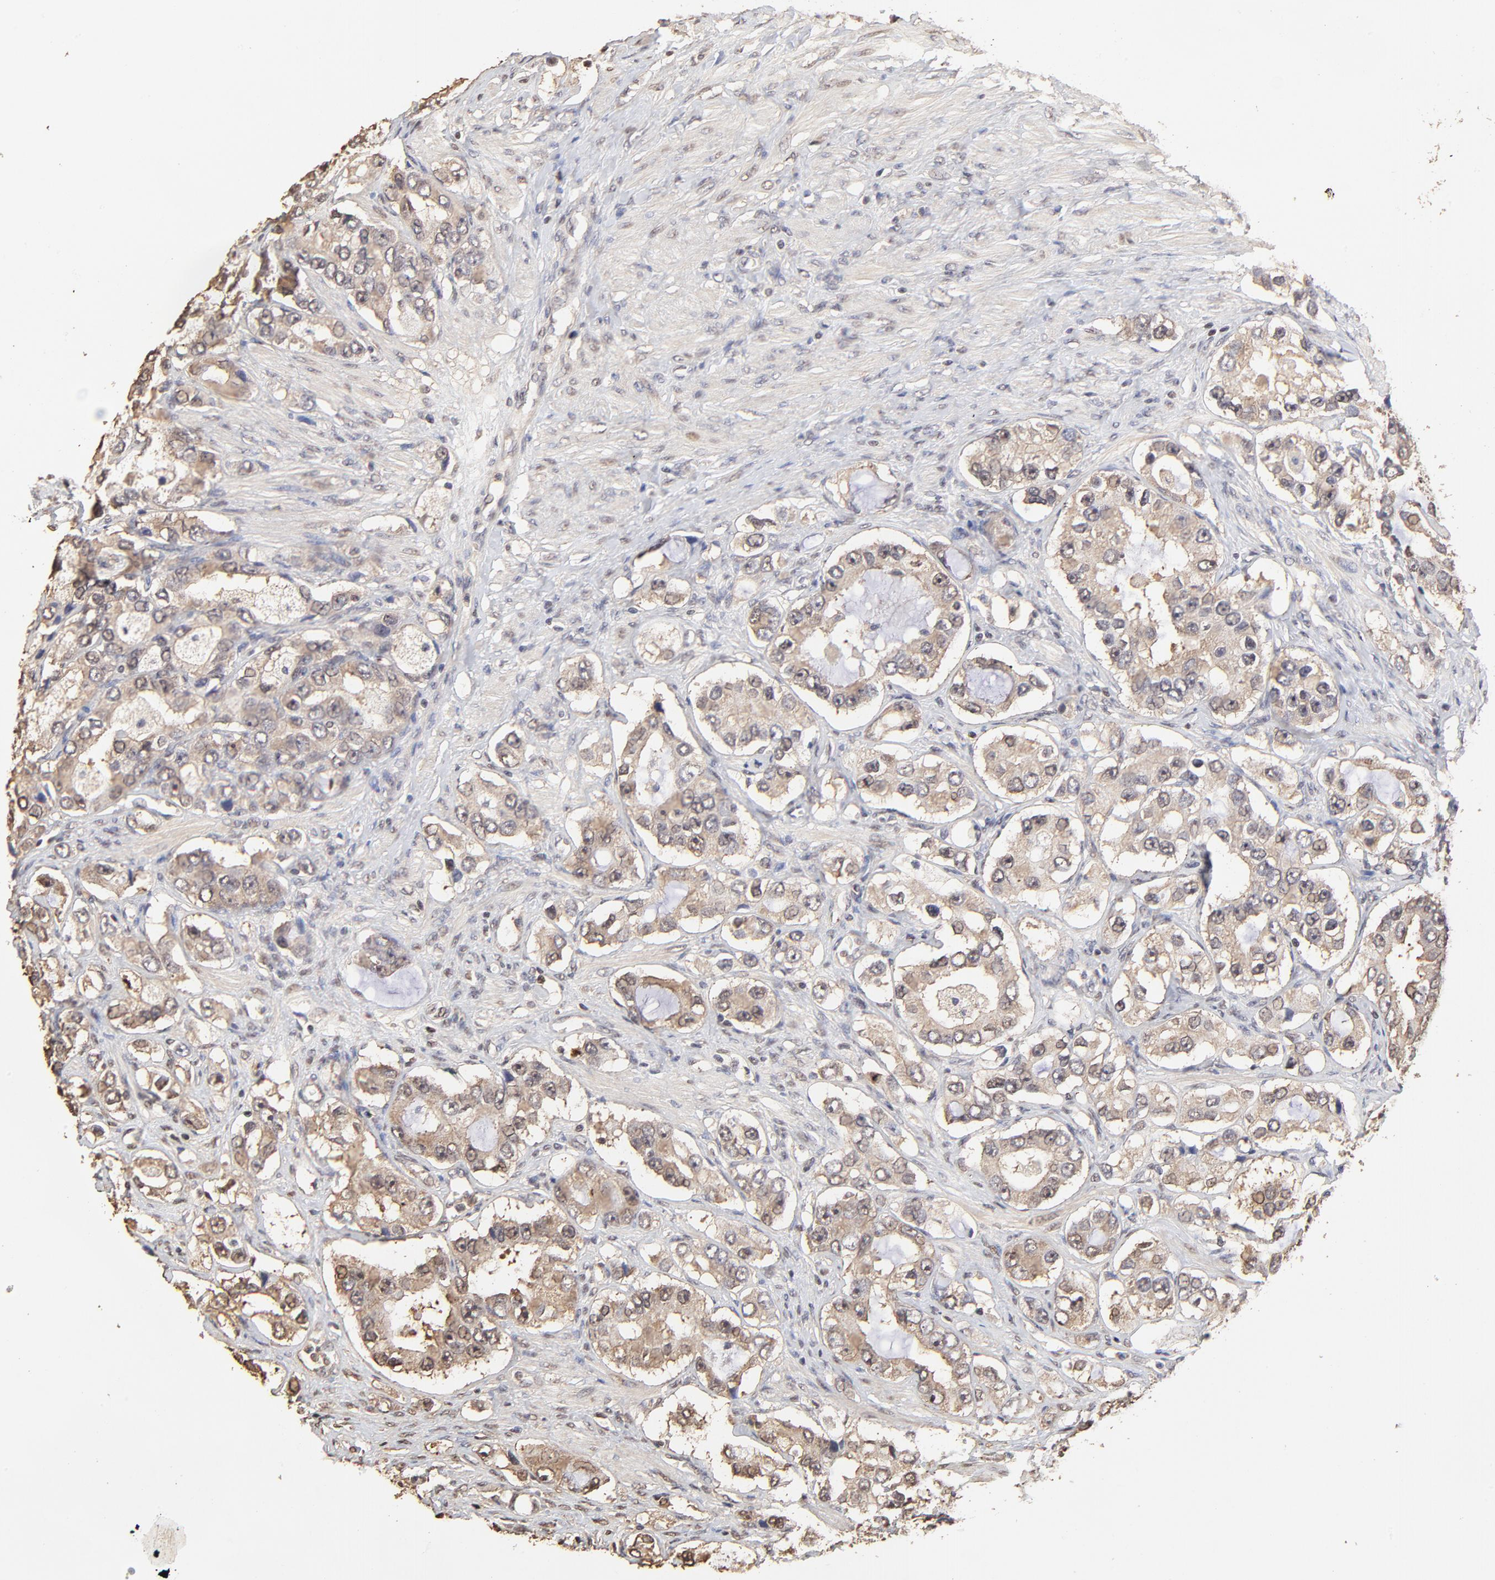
{"staining": {"intensity": "weak", "quantity": ">75%", "location": "cytoplasmic/membranous"}, "tissue": "prostate cancer", "cell_type": "Tumor cells", "image_type": "cancer", "snomed": [{"axis": "morphology", "description": "Adenocarcinoma, High grade"}, {"axis": "topography", "description": "Prostate"}], "caption": "Tumor cells show low levels of weak cytoplasmic/membranous staining in approximately >75% of cells in human high-grade adenocarcinoma (prostate).", "gene": "BIRC5", "patient": {"sex": "male", "age": 63}}